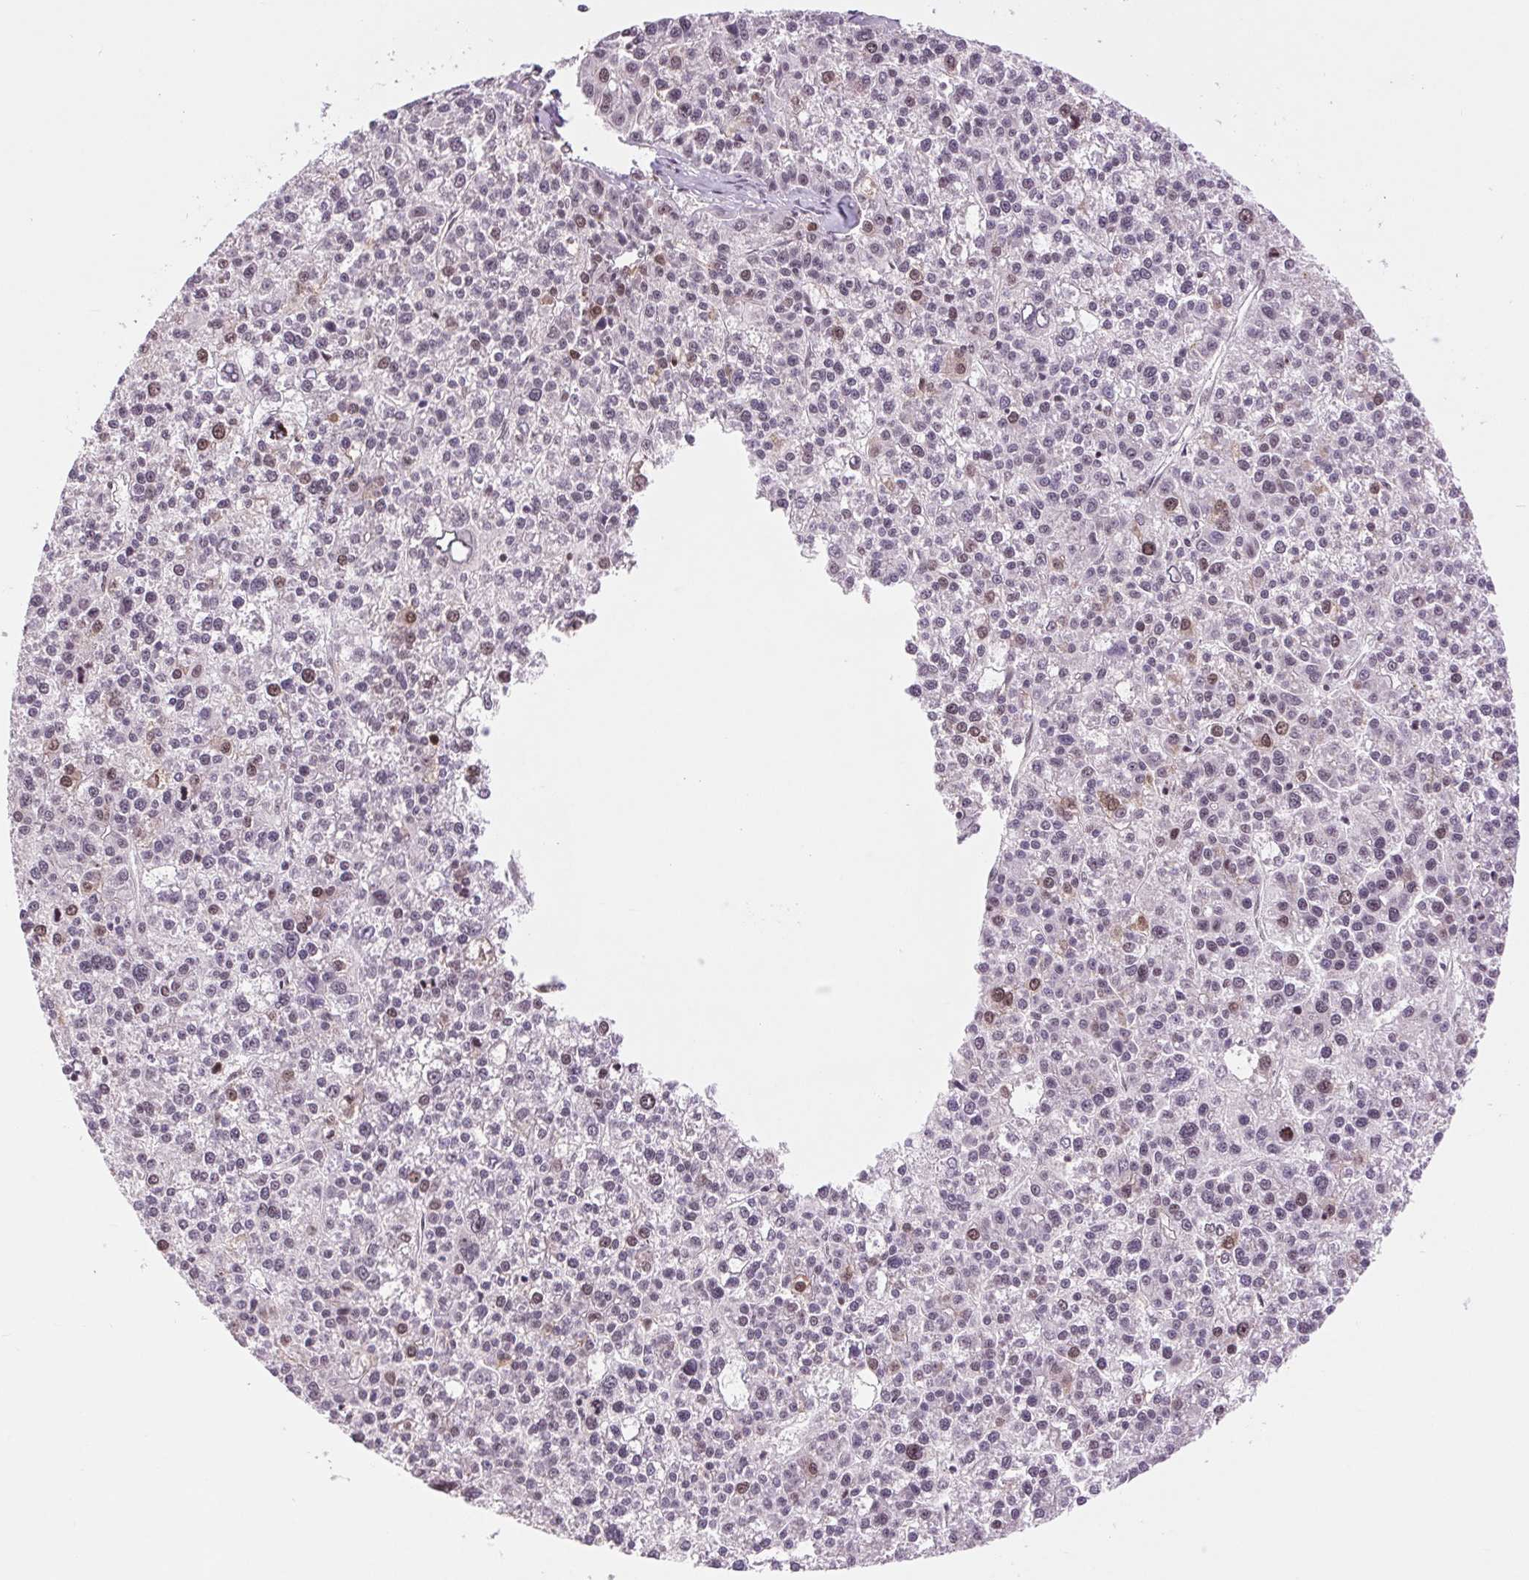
{"staining": {"intensity": "negative", "quantity": "none", "location": "none"}, "tissue": "liver cancer", "cell_type": "Tumor cells", "image_type": "cancer", "snomed": [{"axis": "morphology", "description": "Carcinoma, Hepatocellular, NOS"}, {"axis": "topography", "description": "Liver"}], "caption": "A high-resolution micrograph shows immunohistochemistry (IHC) staining of liver cancer, which shows no significant staining in tumor cells.", "gene": "CD2BP2", "patient": {"sex": "female", "age": 58}}